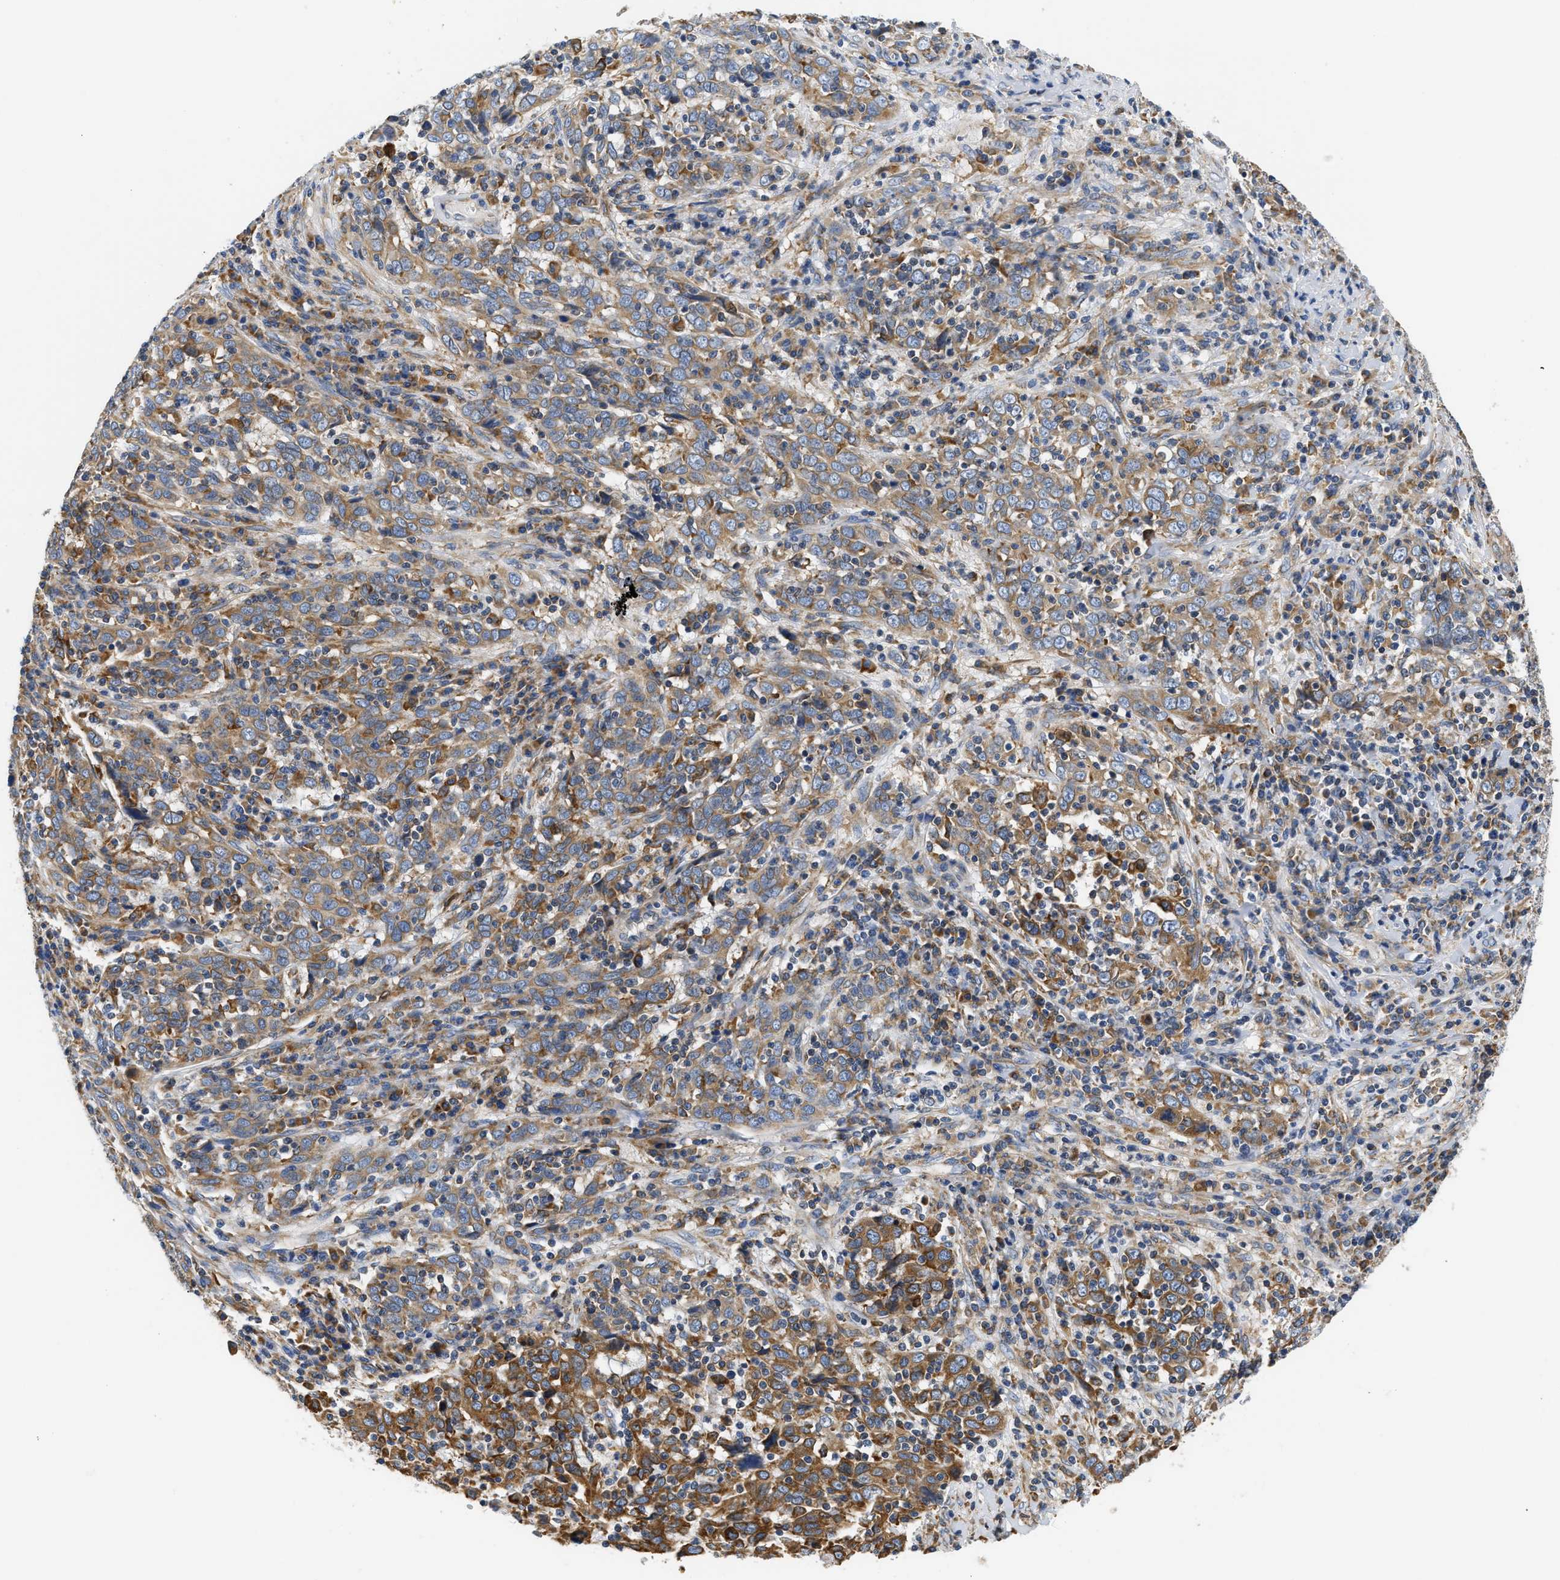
{"staining": {"intensity": "moderate", "quantity": ">75%", "location": "cytoplasmic/membranous"}, "tissue": "cervical cancer", "cell_type": "Tumor cells", "image_type": "cancer", "snomed": [{"axis": "morphology", "description": "Squamous cell carcinoma, NOS"}, {"axis": "topography", "description": "Cervix"}], "caption": "Immunohistochemical staining of human cervical cancer (squamous cell carcinoma) exhibits medium levels of moderate cytoplasmic/membranous protein expression in about >75% of tumor cells.", "gene": "HDHD3", "patient": {"sex": "female", "age": 46}}